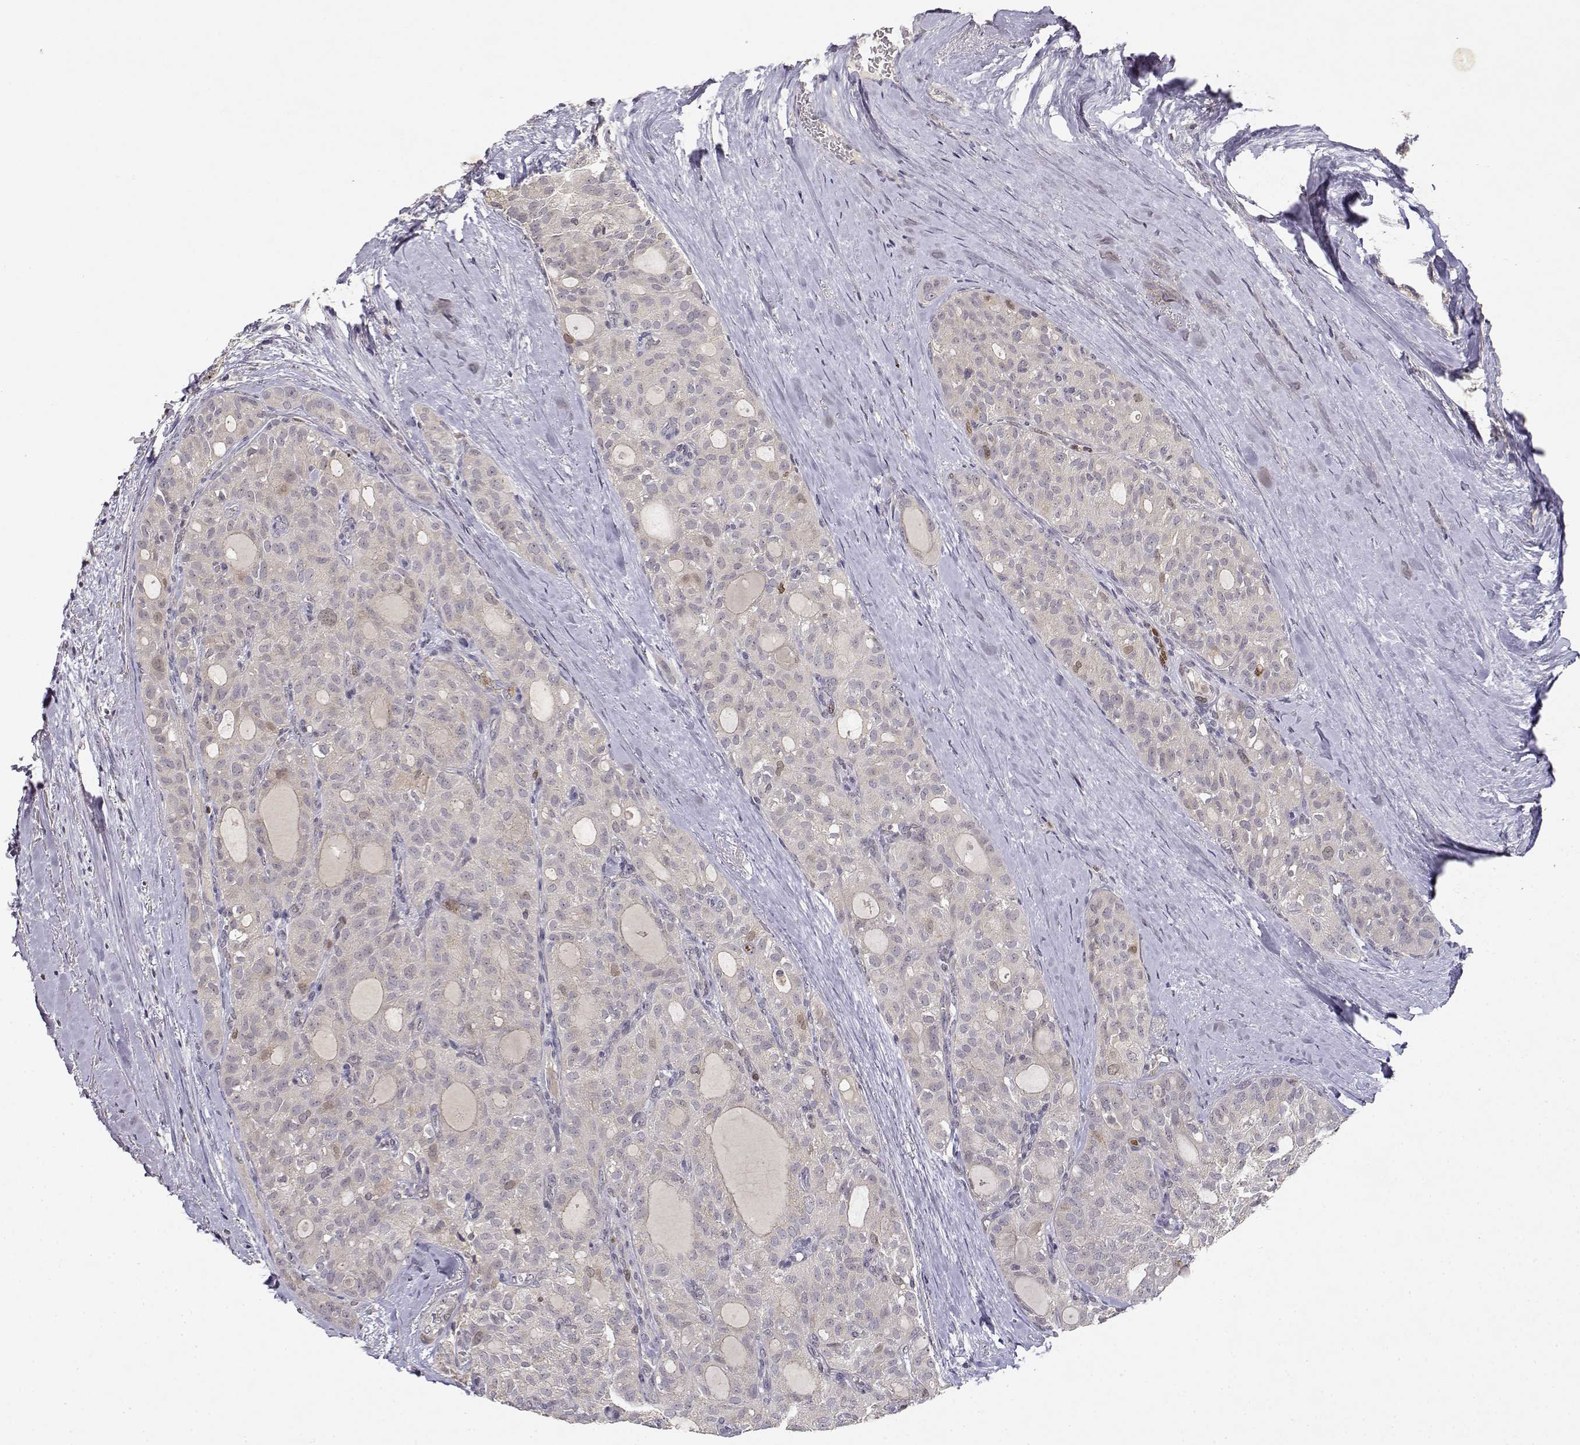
{"staining": {"intensity": "negative", "quantity": "none", "location": "none"}, "tissue": "thyroid cancer", "cell_type": "Tumor cells", "image_type": "cancer", "snomed": [{"axis": "morphology", "description": "Follicular adenoma carcinoma, NOS"}, {"axis": "topography", "description": "Thyroid gland"}], "caption": "Protein analysis of thyroid cancer (follicular adenoma carcinoma) displays no significant expression in tumor cells.", "gene": "RAD51", "patient": {"sex": "male", "age": 75}}